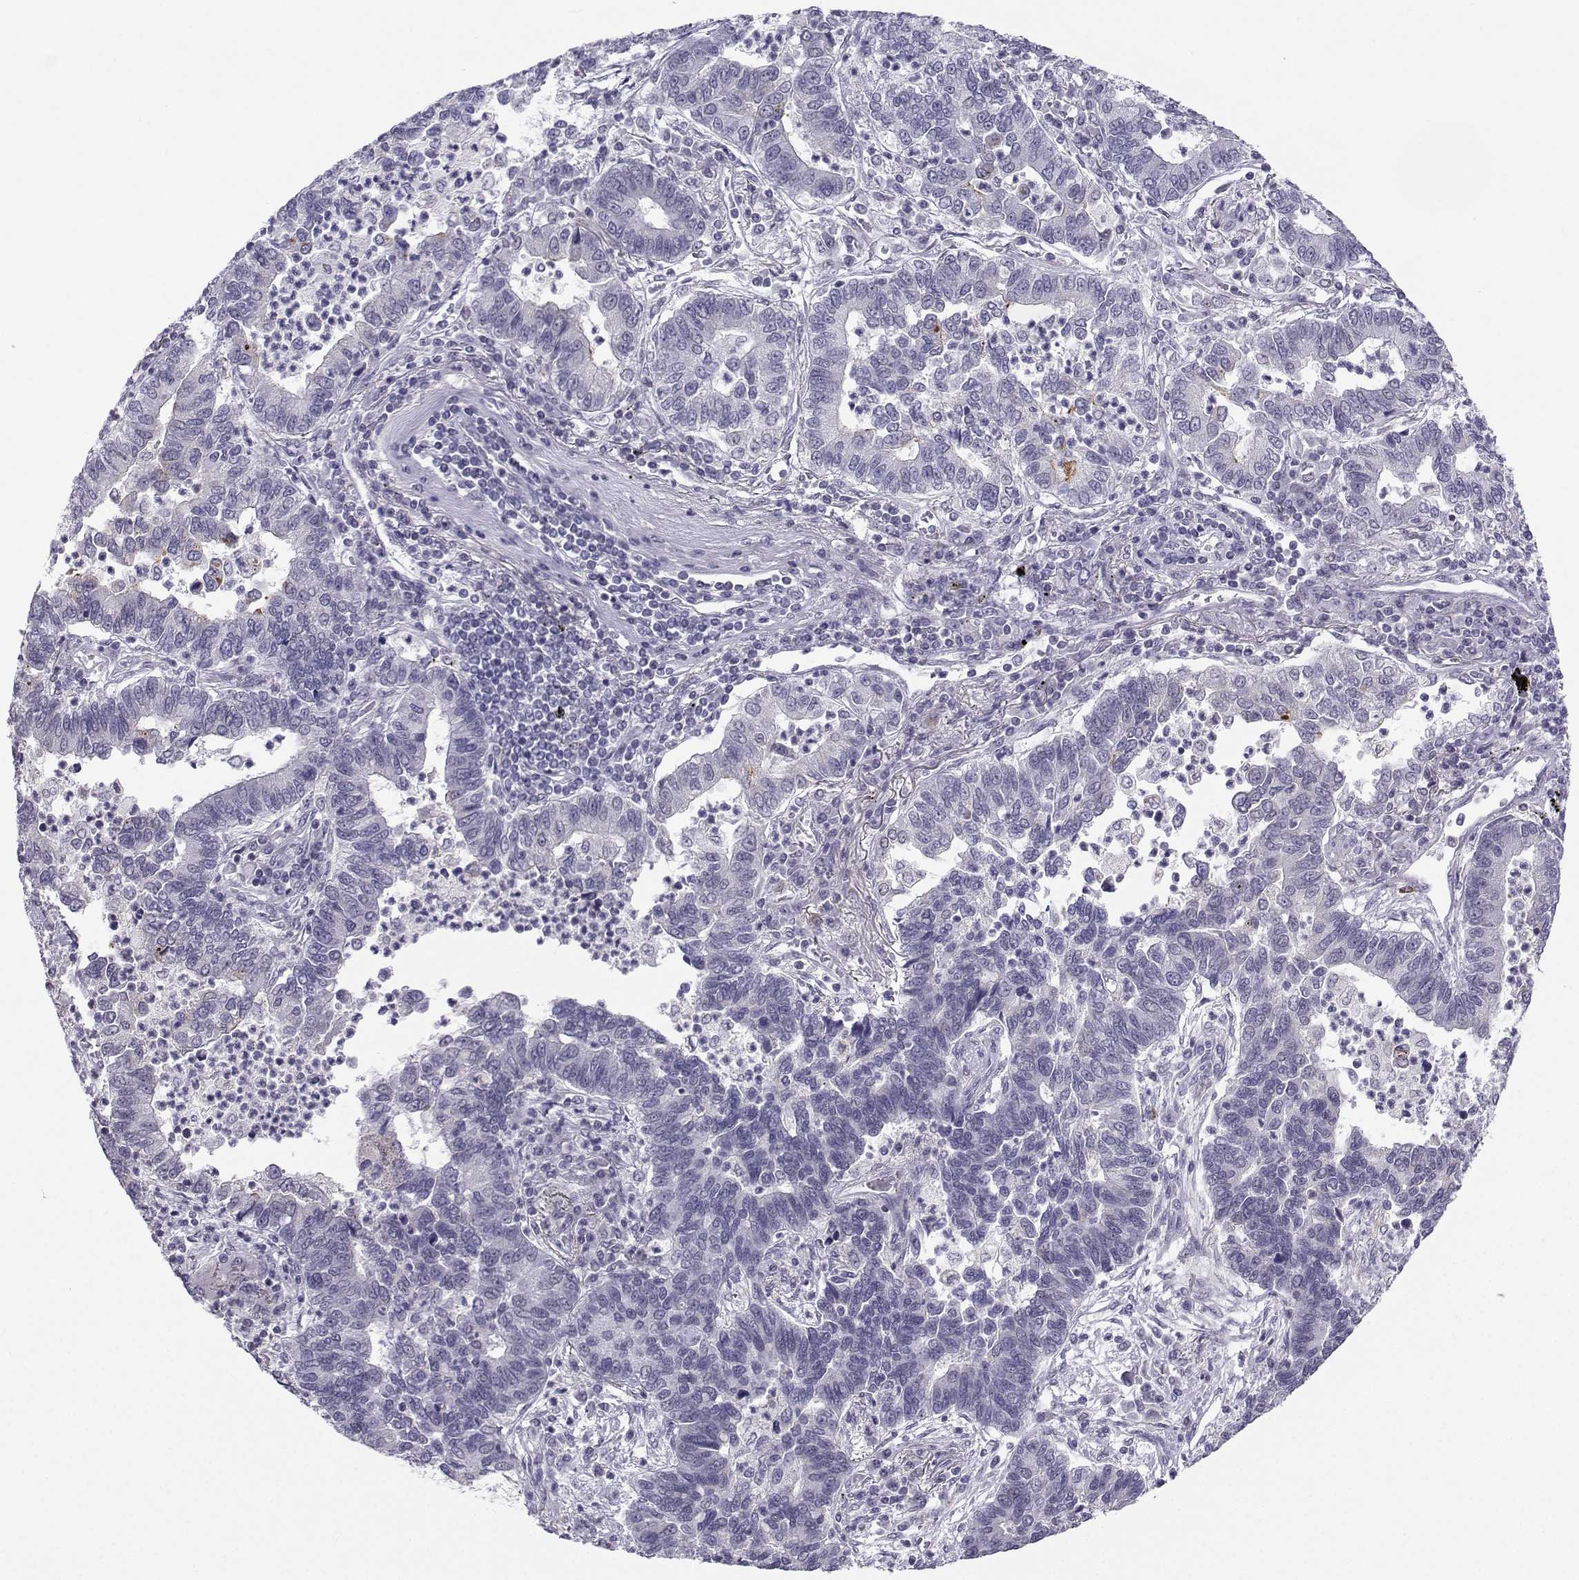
{"staining": {"intensity": "negative", "quantity": "none", "location": "none"}, "tissue": "lung cancer", "cell_type": "Tumor cells", "image_type": "cancer", "snomed": [{"axis": "morphology", "description": "Adenocarcinoma, NOS"}, {"axis": "topography", "description": "Lung"}], "caption": "IHC micrograph of neoplastic tissue: lung cancer (adenocarcinoma) stained with DAB (3,3'-diaminobenzidine) displays no significant protein expression in tumor cells. (Brightfield microscopy of DAB (3,3'-diaminobenzidine) IHC at high magnification).", "gene": "LHX1", "patient": {"sex": "female", "age": 57}}